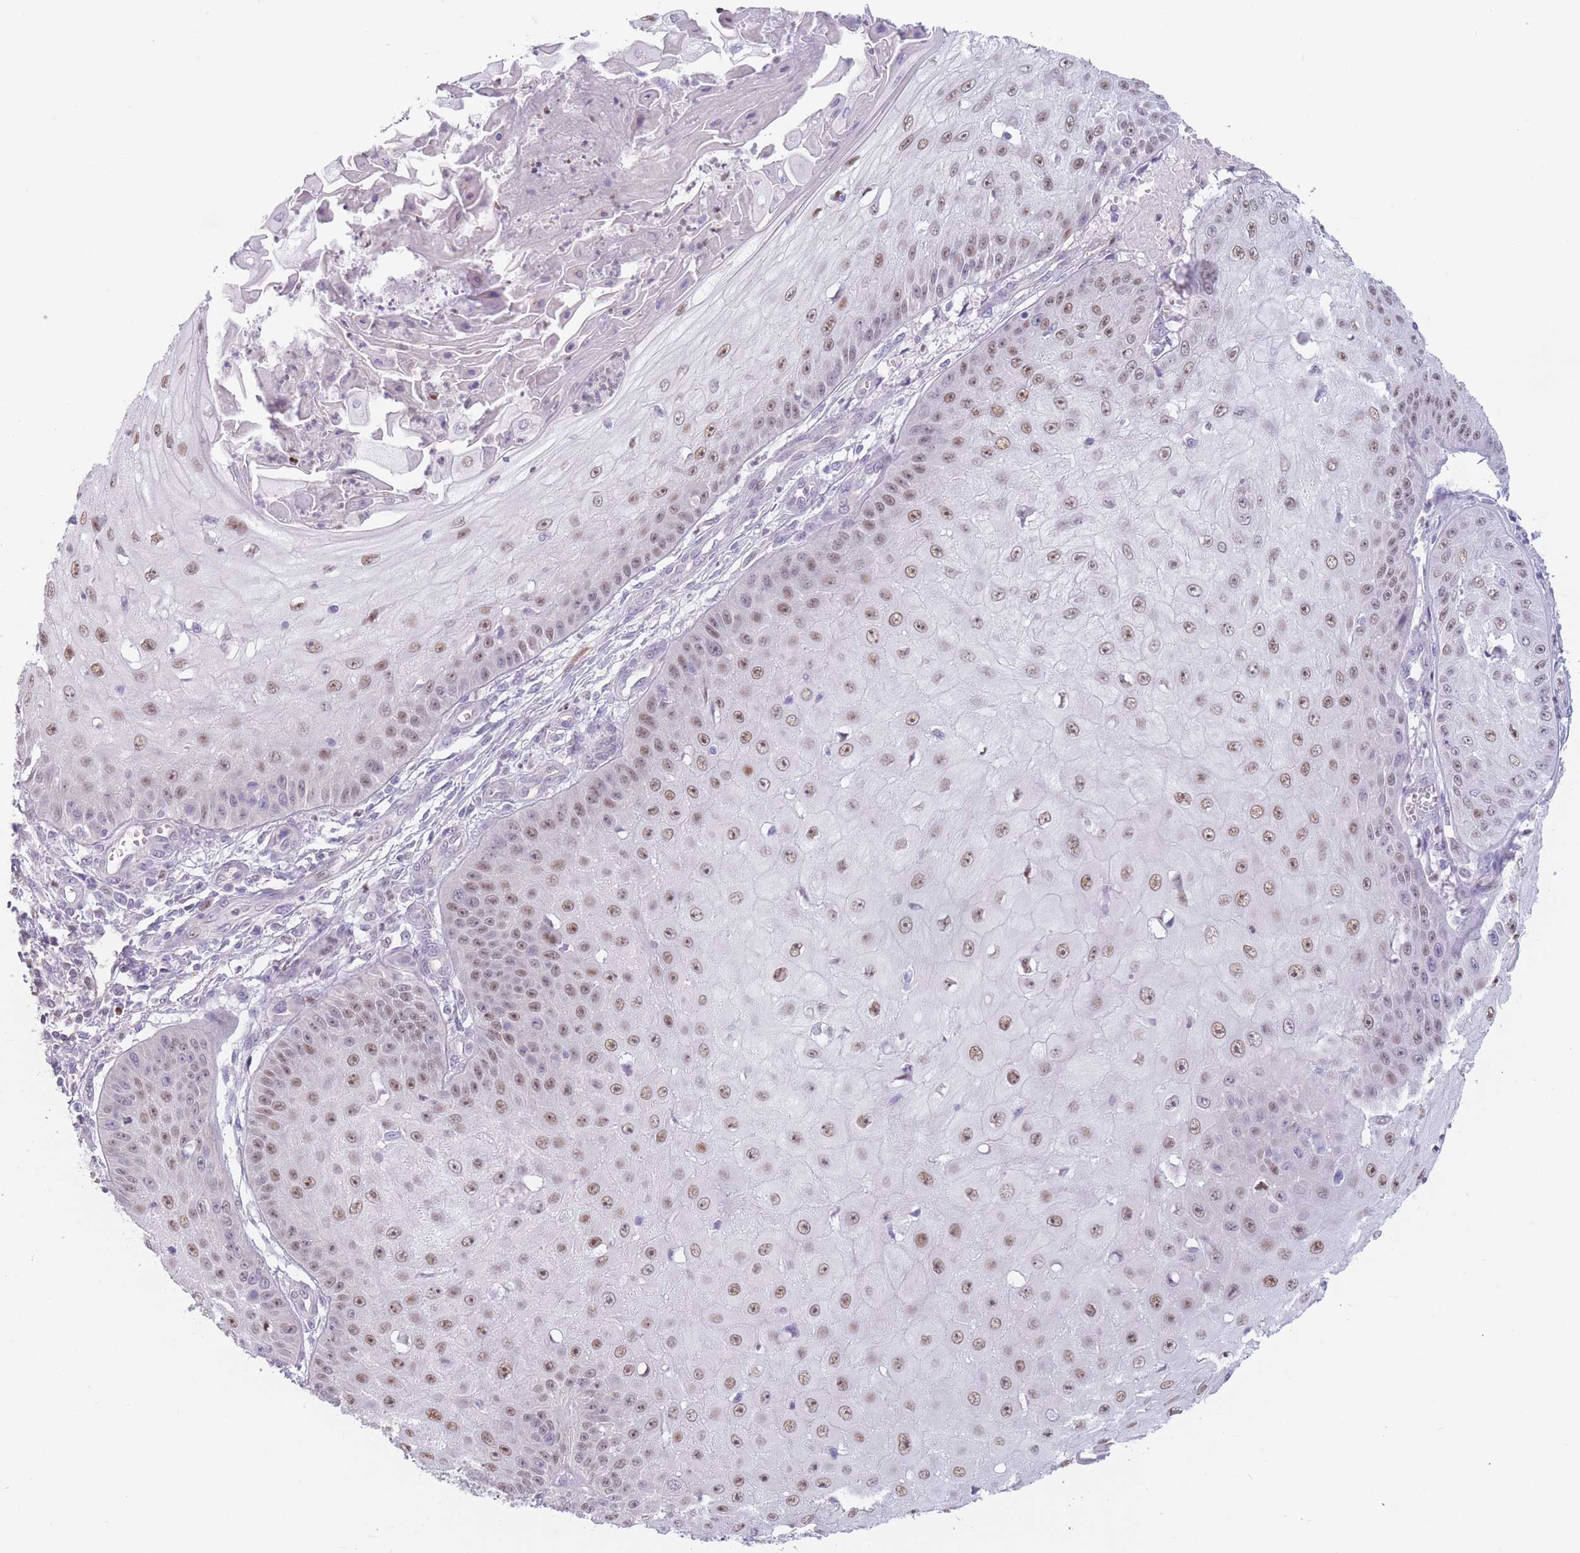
{"staining": {"intensity": "moderate", "quantity": "25%-75%", "location": "nuclear"}, "tissue": "skin cancer", "cell_type": "Tumor cells", "image_type": "cancer", "snomed": [{"axis": "morphology", "description": "Squamous cell carcinoma, NOS"}, {"axis": "topography", "description": "Skin"}], "caption": "IHC photomicrograph of skin squamous cell carcinoma stained for a protein (brown), which demonstrates medium levels of moderate nuclear expression in approximately 25%-75% of tumor cells.", "gene": "ZNF439", "patient": {"sex": "male", "age": 70}}